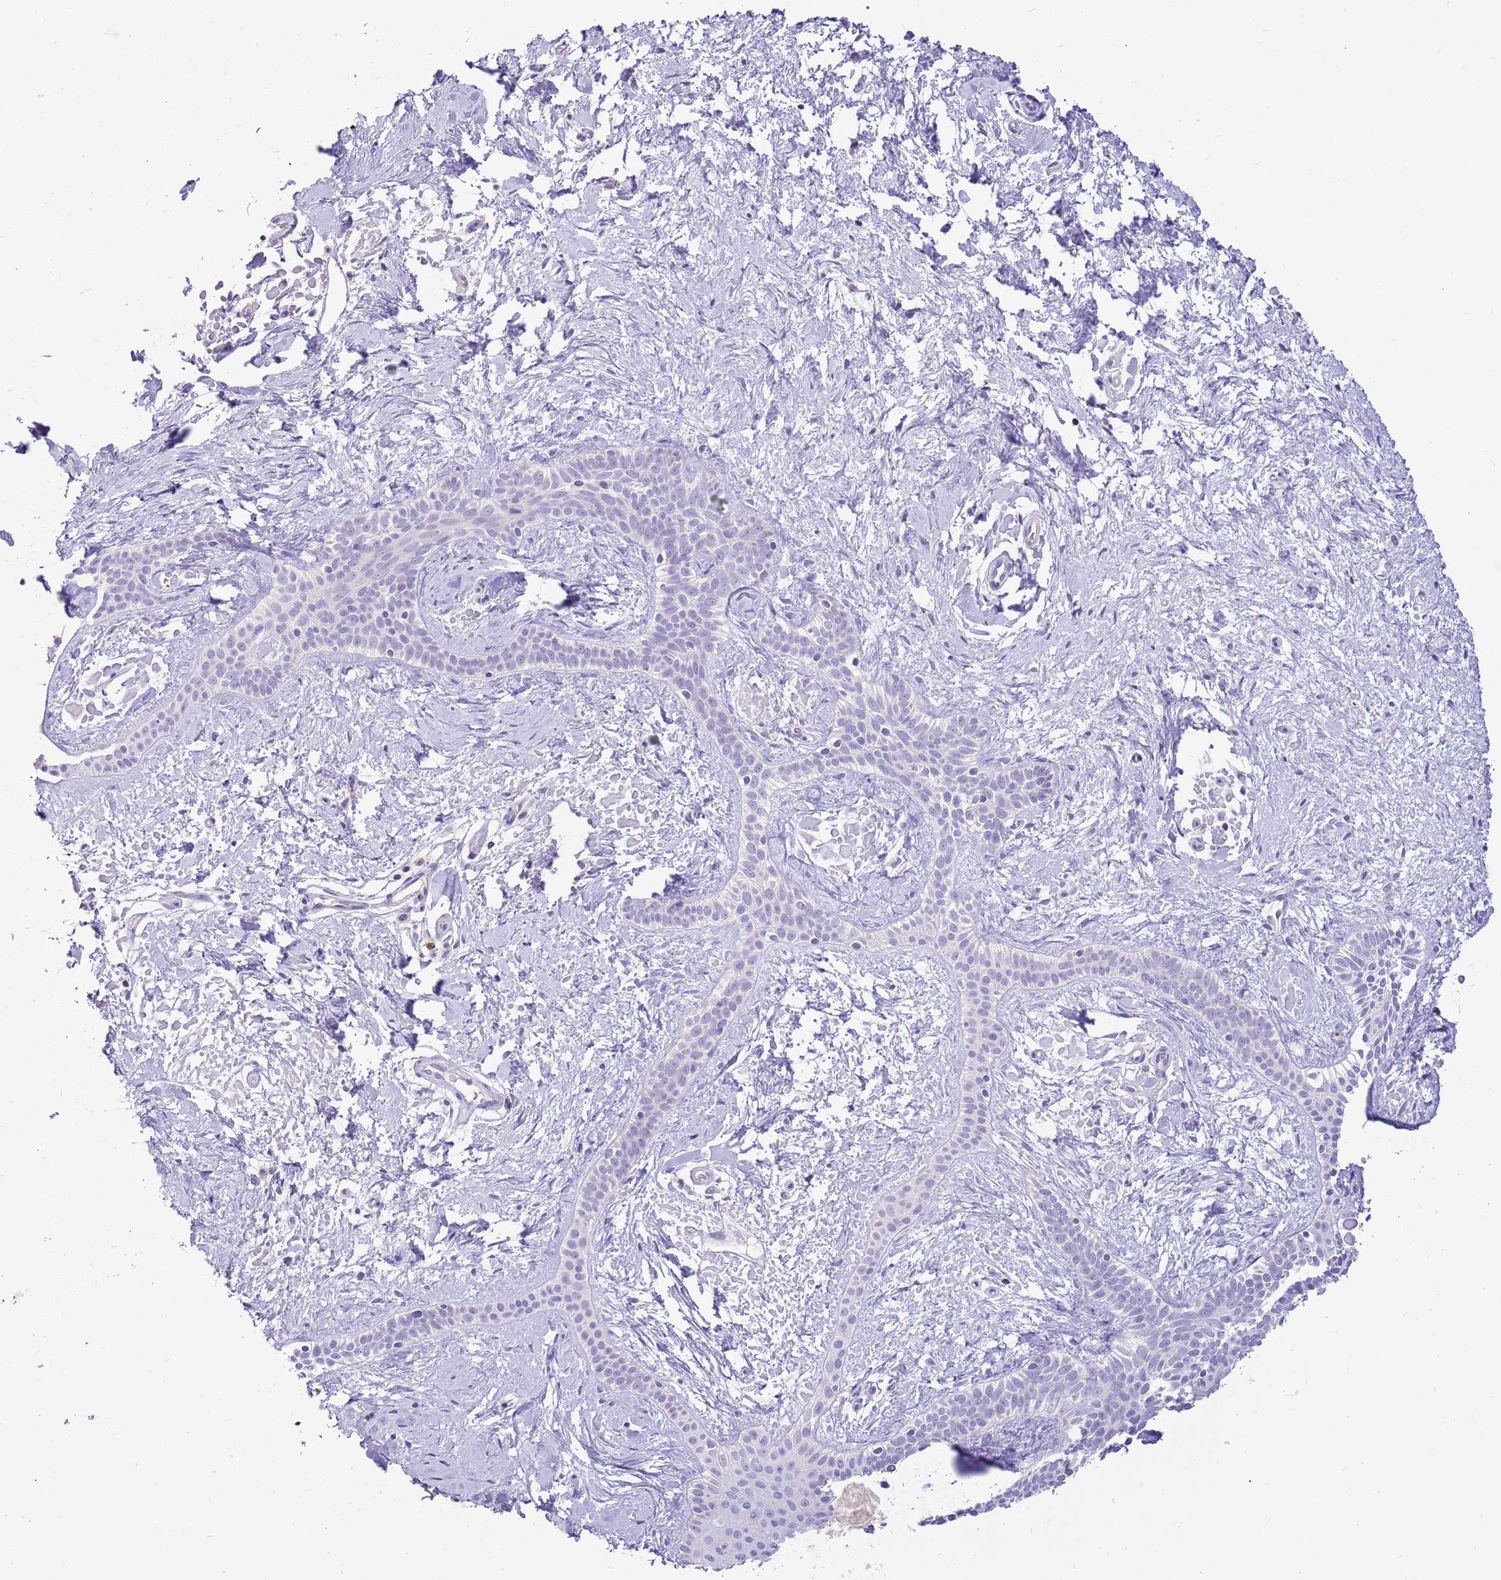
{"staining": {"intensity": "negative", "quantity": "none", "location": "none"}, "tissue": "skin cancer", "cell_type": "Tumor cells", "image_type": "cancer", "snomed": [{"axis": "morphology", "description": "Basal cell carcinoma"}, {"axis": "topography", "description": "Skin"}], "caption": "Tumor cells show no significant positivity in skin cancer (basal cell carcinoma).", "gene": "GLCE", "patient": {"sex": "male", "age": 78}}